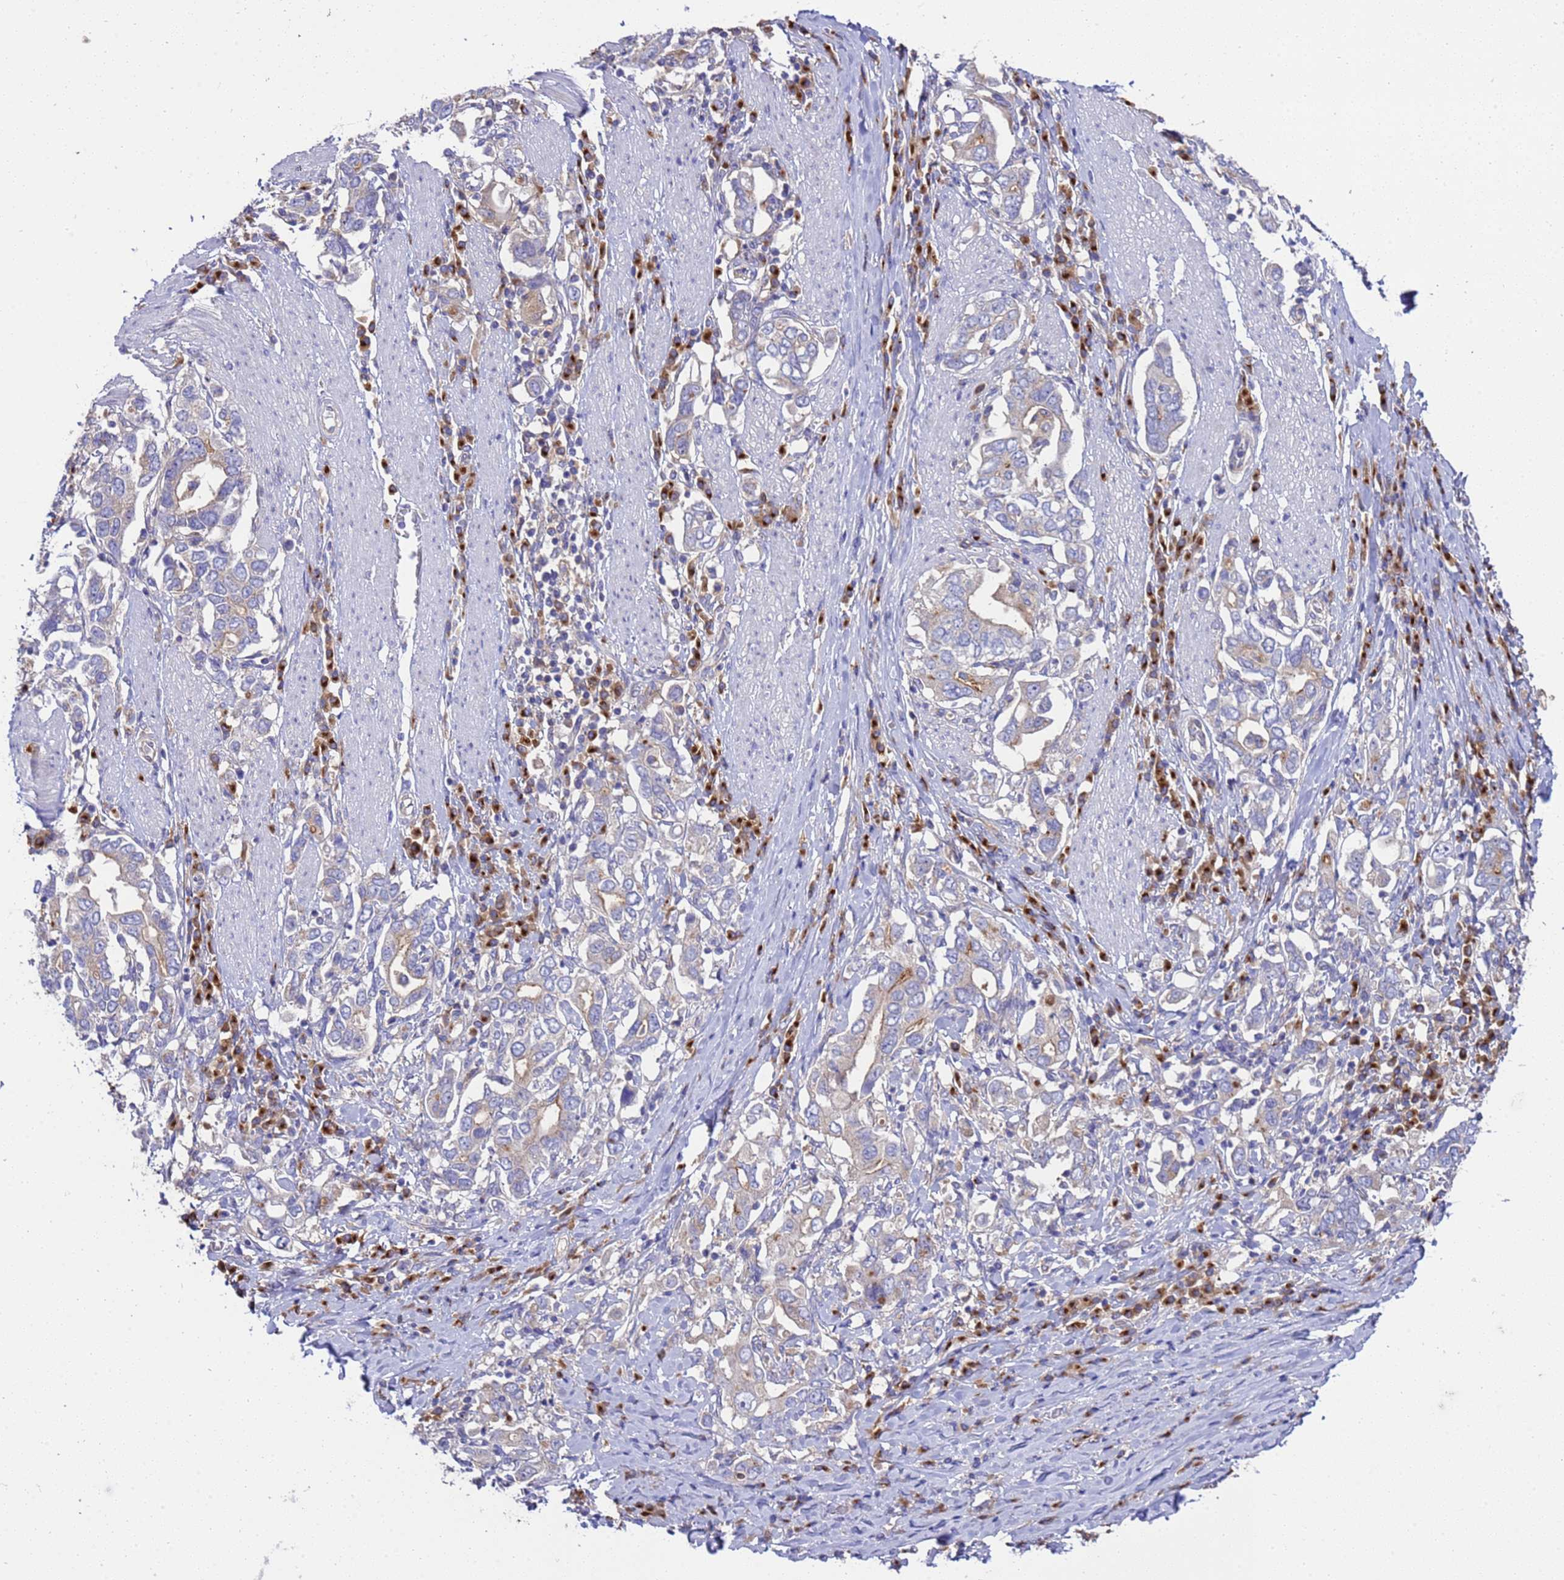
{"staining": {"intensity": "negative", "quantity": "none", "location": "none"}, "tissue": "stomach cancer", "cell_type": "Tumor cells", "image_type": "cancer", "snomed": [{"axis": "morphology", "description": "Adenocarcinoma, NOS"}, {"axis": "topography", "description": "Stomach, upper"}, {"axis": "topography", "description": "Stomach"}], "caption": "The image displays no staining of tumor cells in stomach cancer (adenocarcinoma).", "gene": "ANAPC1", "patient": {"sex": "male", "age": 62}}